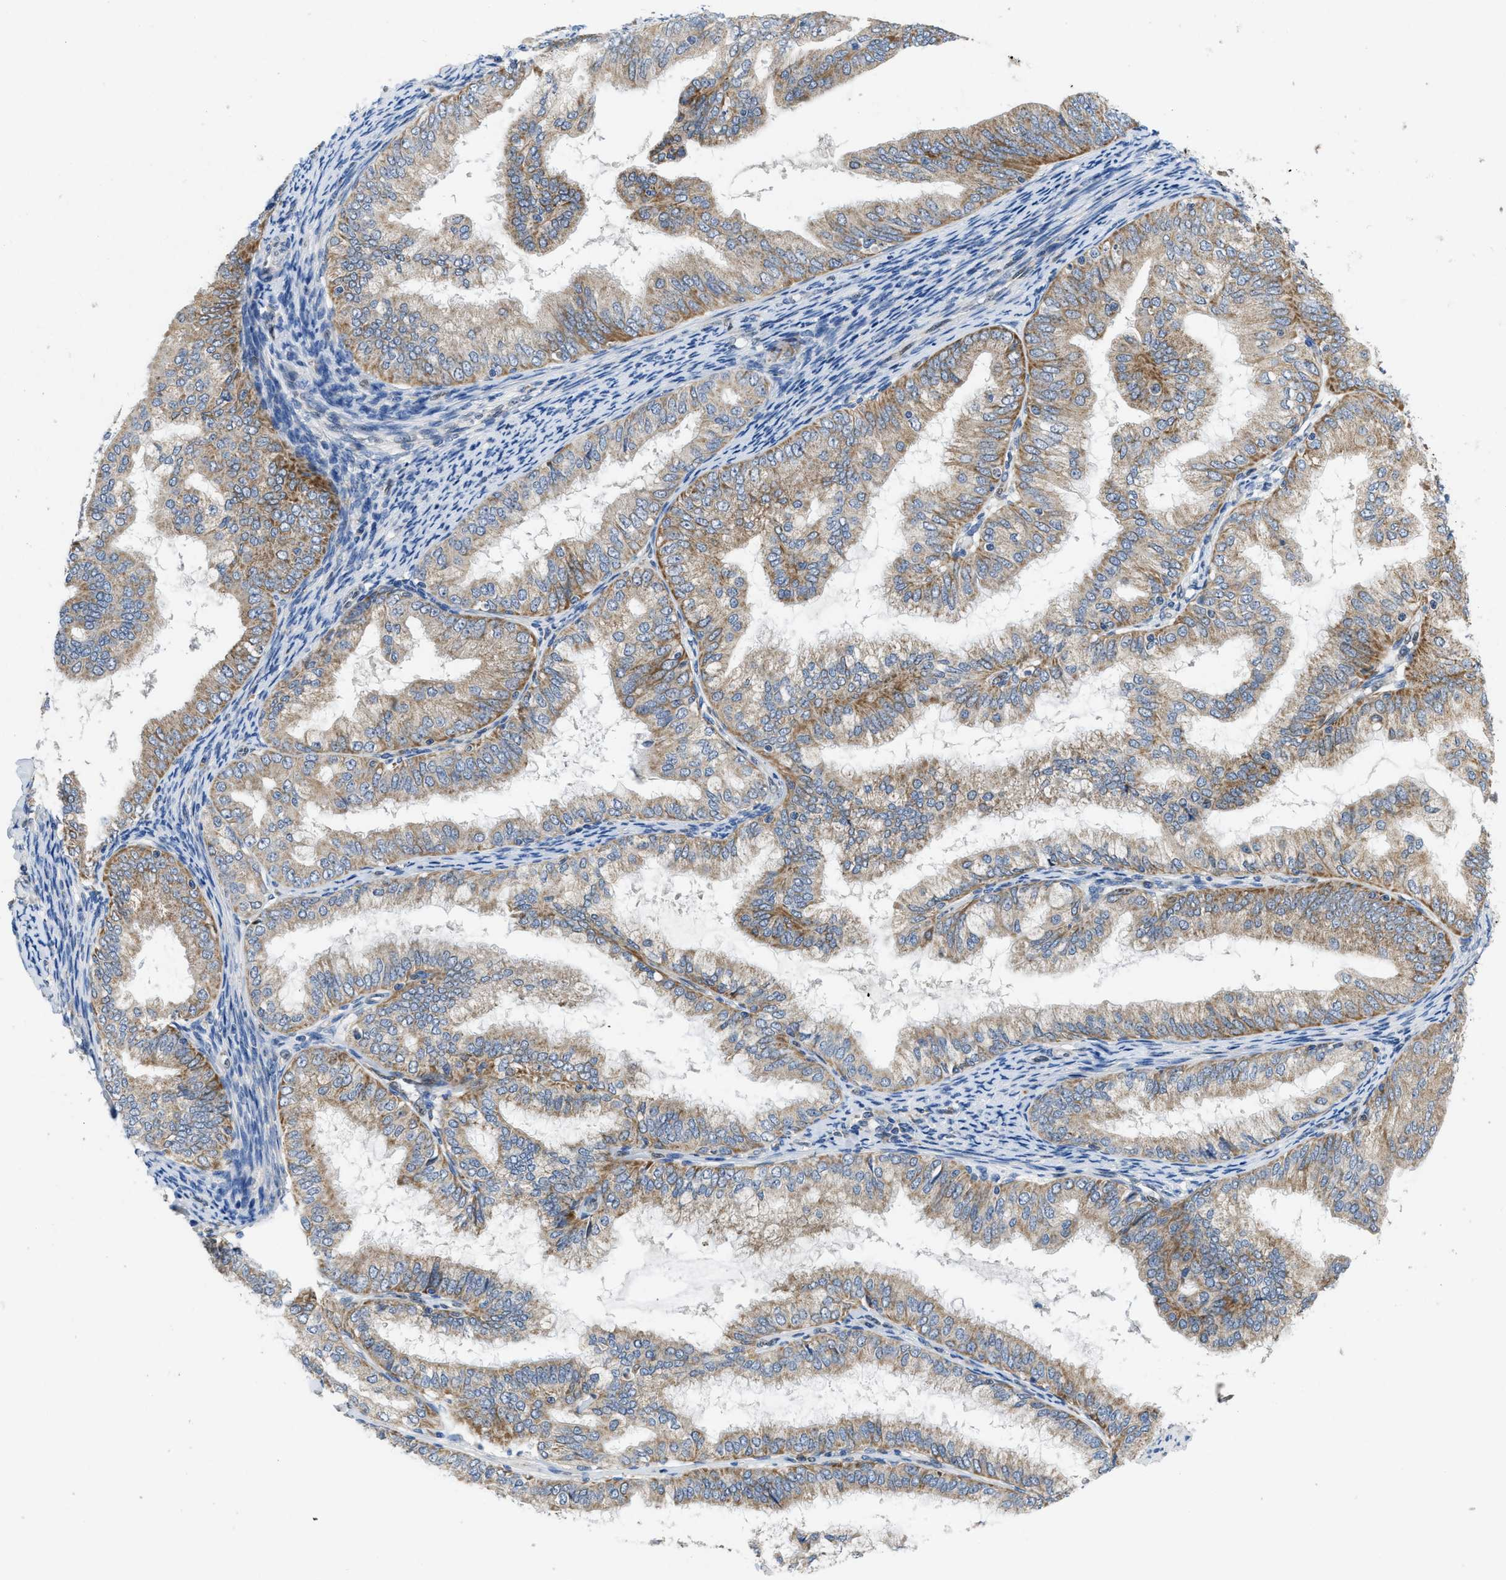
{"staining": {"intensity": "moderate", "quantity": ">75%", "location": "cytoplasmic/membranous"}, "tissue": "endometrial cancer", "cell_type": "Tumor cells", "image_type": "cancer", "snomed": [{"axis": "morphology", "description": "Adenocarcinoma, NOS"}, {"axis": "topography", "description": "Endometrium"}], "caption": "Adenocarcinoma (endometrial) stained for a protein (brown) demonstrates moderate cytoplasmic/membranous positive positivity in approximately >75% of tumor cells.", "gene": "PNKD", "patient": {"sex": "female", "age": 63}}